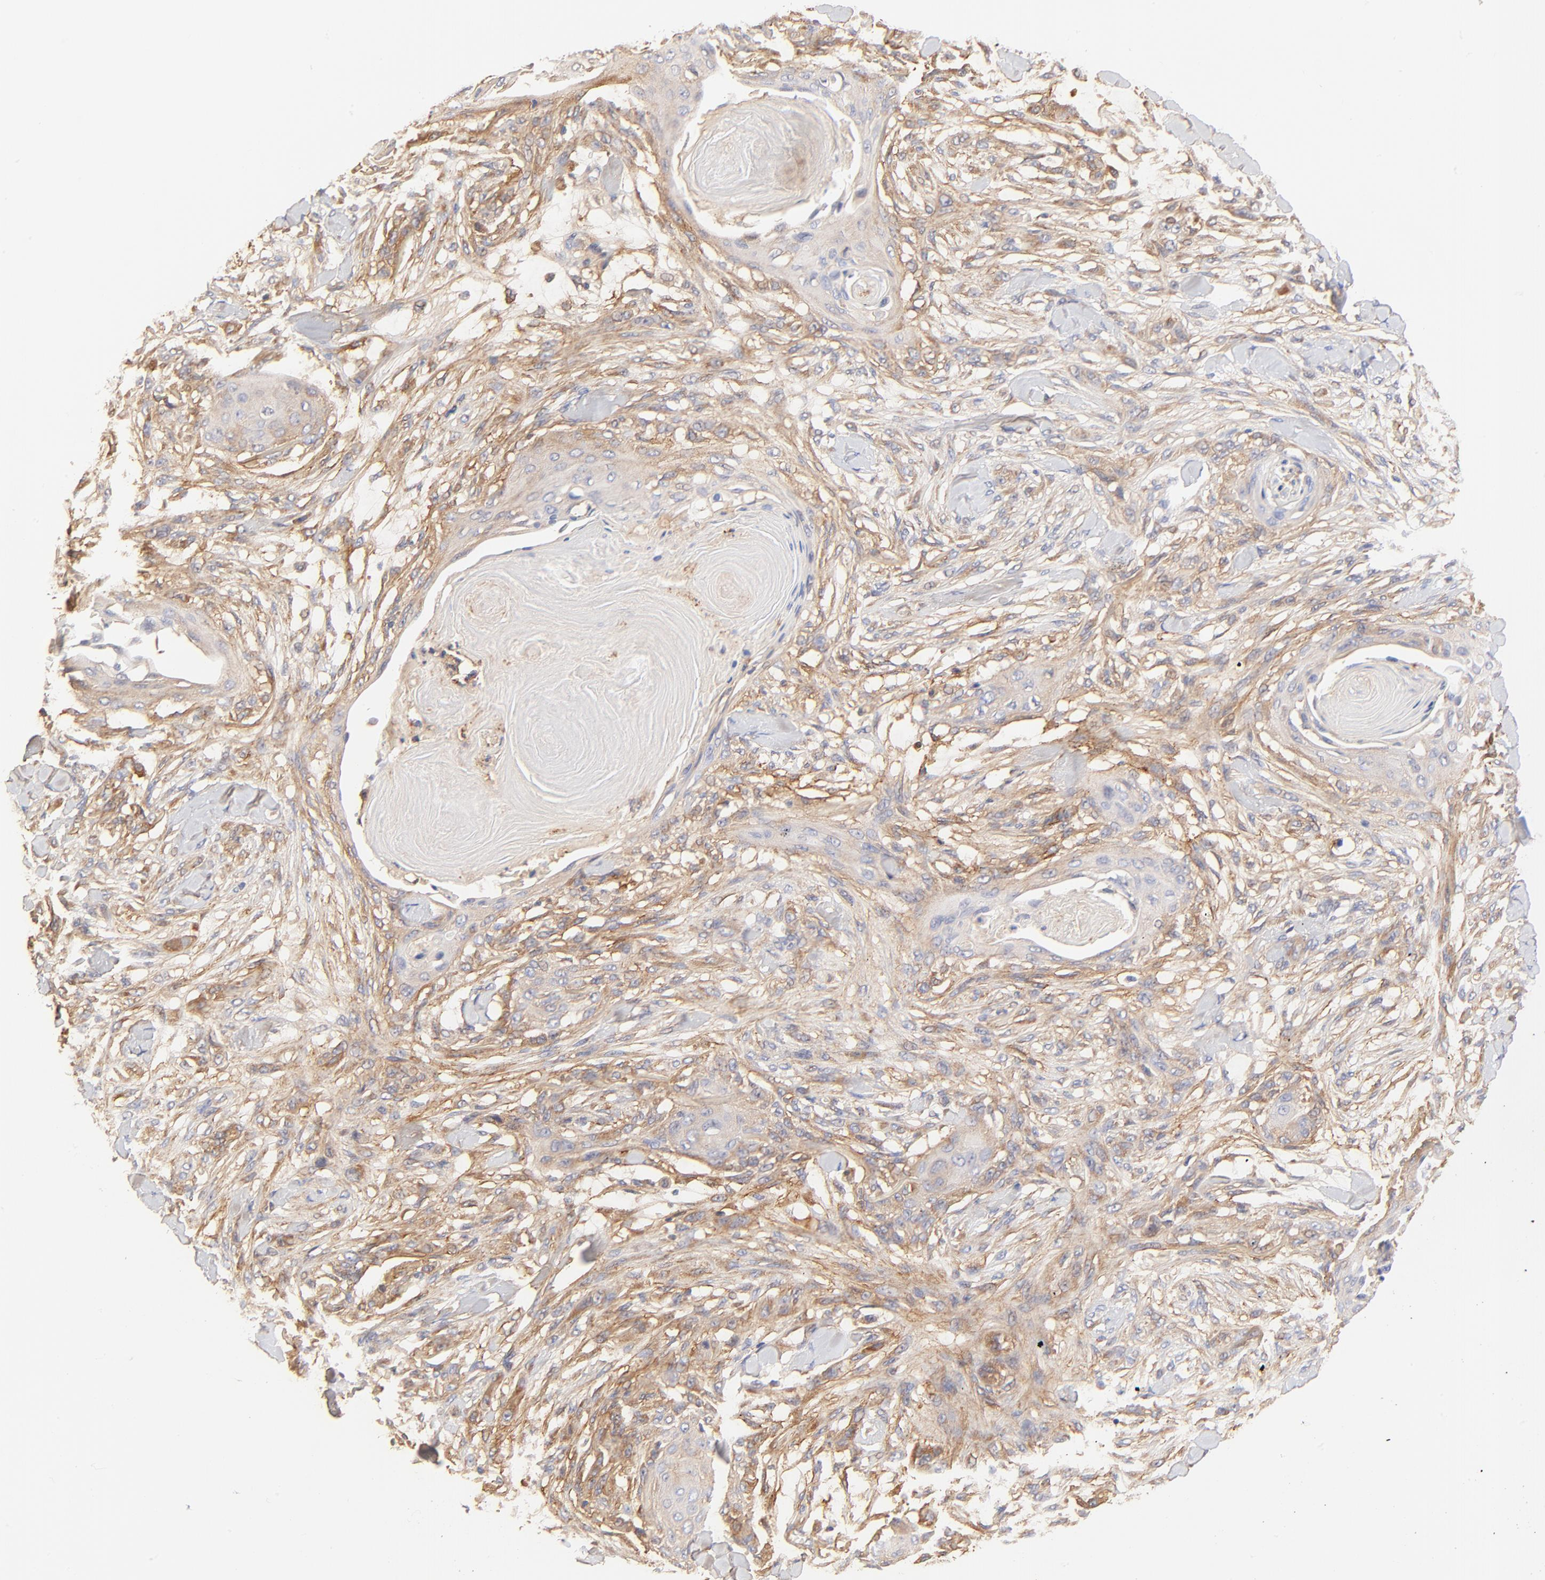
{"staining": {"intensity": "moderate", "quantity": ">75%", "location": "cytoplasmic/membranous"}, "tissue": "skin cancer", "cell_type": "Tumor cells", "image_type": "cancer", "snomed": [{"axis": "morphology", "description": "Squamous cell carcinoma, NOS"}, {"axis": "topography", "description": "Skin"}], "caption": "The image displays staining of skin cancer, revealing moderate cytoplasmic/membranous protein expression (brown color) within tumor cells. The protein of interest is stained brown, and the nuclei are stained in blue (DAB (3,3'-diaminobenzidine) IHC with brightfield microscopy, high magnification).", "gene": "PTK7", "patient": {"sex": "female", "age": 59}}